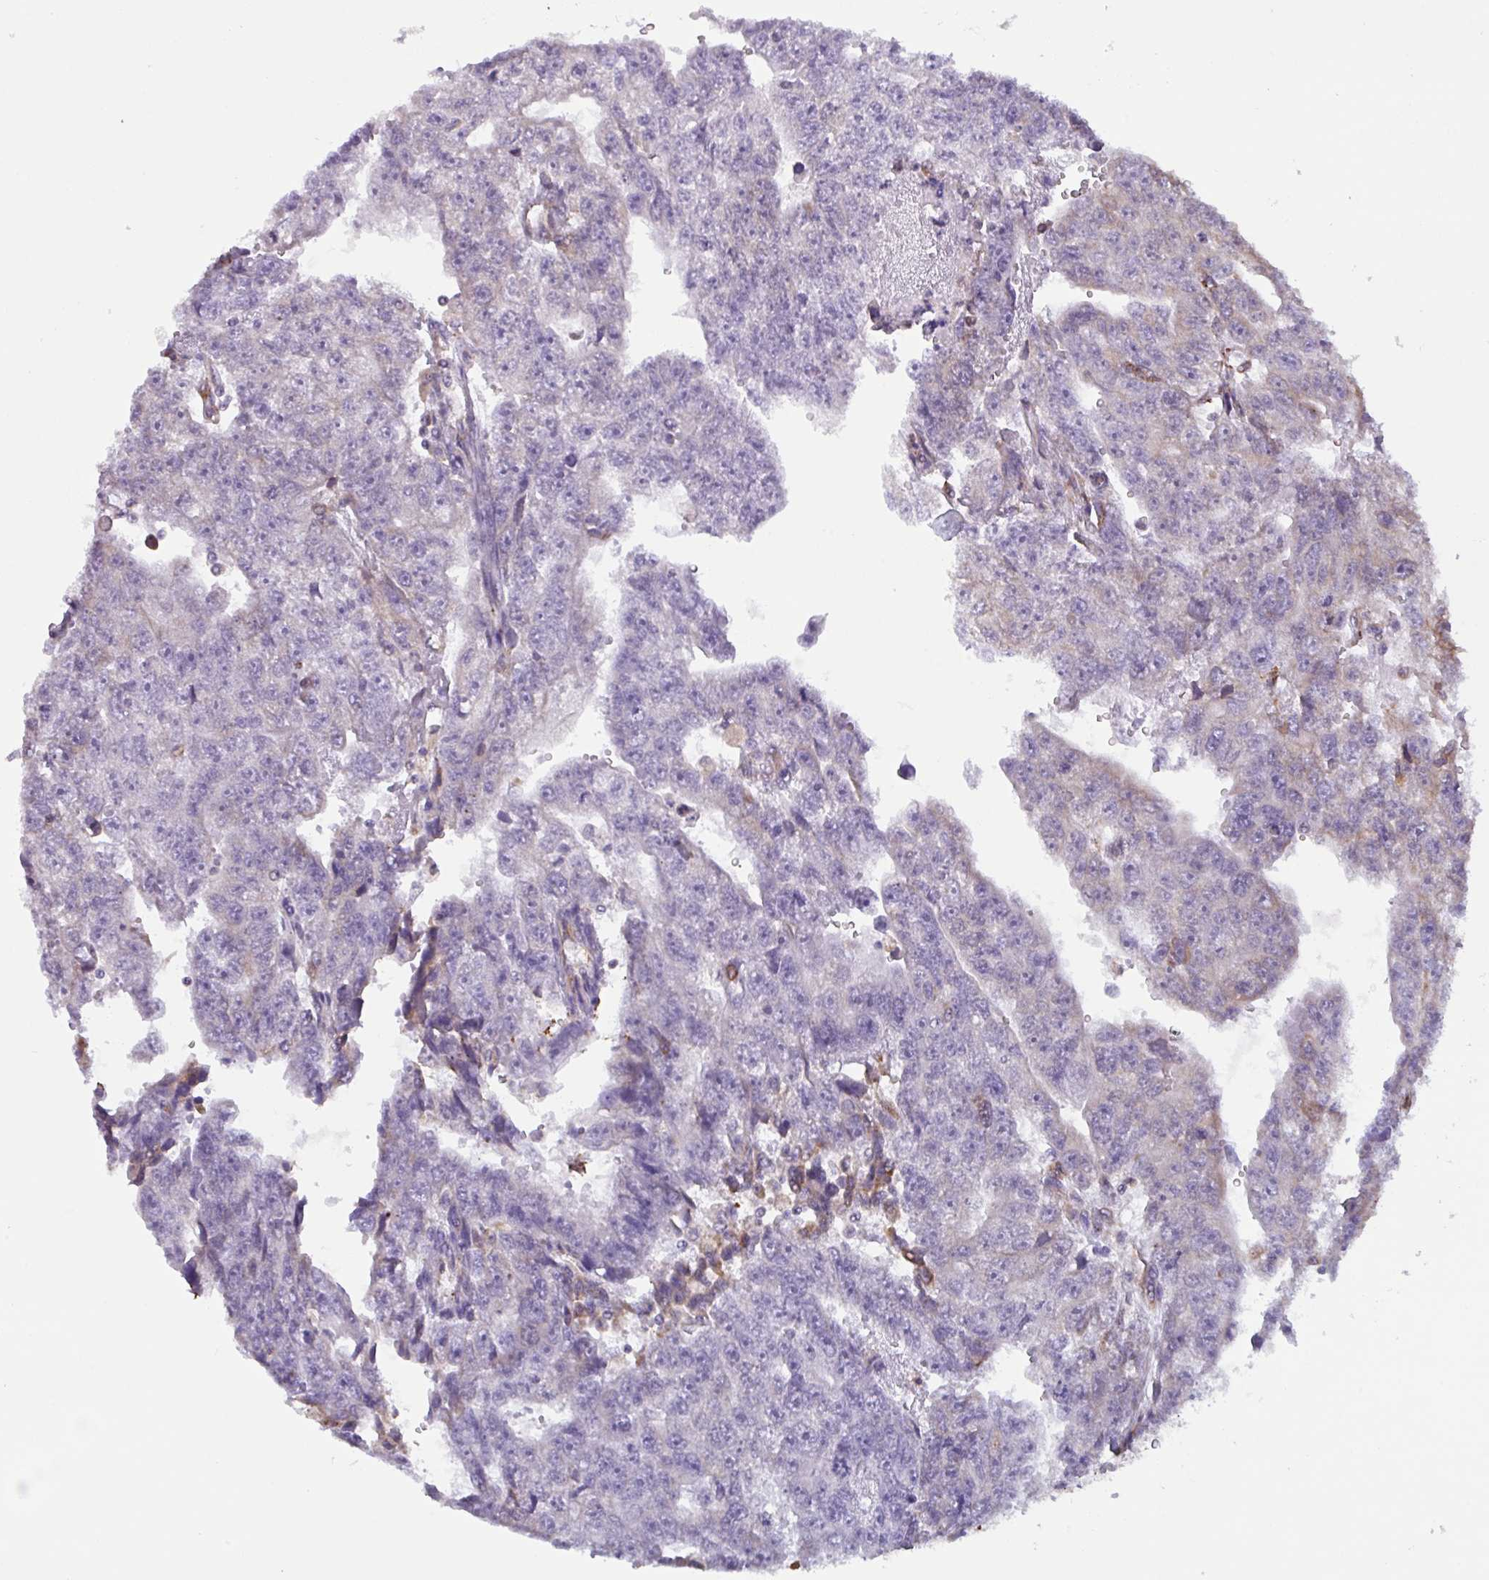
{"staining": {"intensity": "negative", "quantity": "none", "location": "none"}, "tissue": "testis cancer", "cell_type": "Tumor cells", "image_type": "cancer", "snomed": [{"axis": "morphology", "description": "Carcinoma, Embryonal, NOS"}, {"axis": "topography", "description": "Testis"}], "caption": "High magnification brightfield microscopy of testis cancer stained with DAB (3,3'-diaminobenzidine) (brown) and counterstained with hematoxylin (blue): tumor cells show no significant positivity.", "gene": "DOK4", "patient": {"sex": "male", "age": 20}}